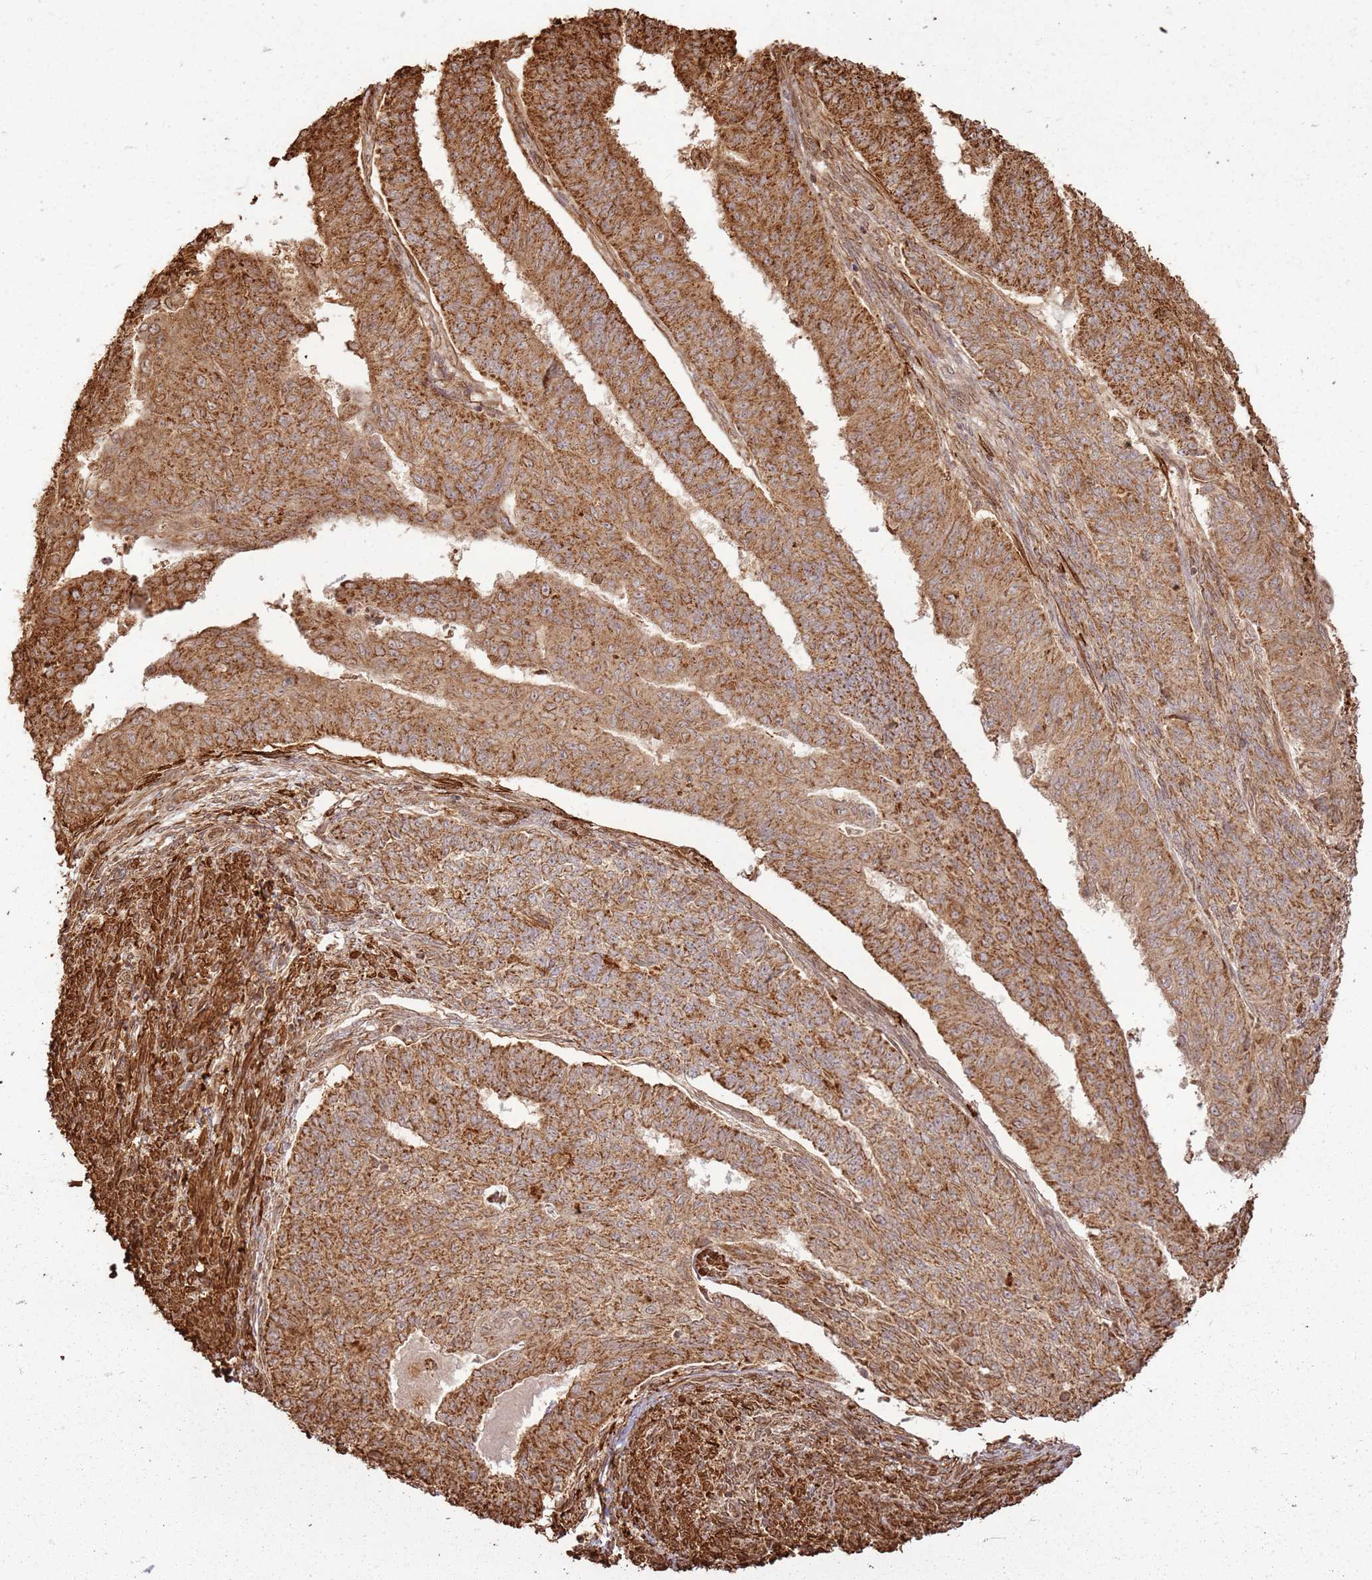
{"staining": {"intensity": "strong", "quantity": ">75%", "location": "cytoplasmic/membranous"}, "tissue": "endometrial cancer", "cell_type": "Tumor cells", "image_type": "cancer", "snomed": [{"axis": "morphology", "description": "Adenocarcinoma, NOS"}, {"axis": "topography", "description": "Endometrium"}], "caption": "Human endometrial cancer (adenocarcinoma) stained with a protein marker reveals strong staining in tumor cells.", "gene": "DDX59", "patient": {"sex": "female", "age": 32}}